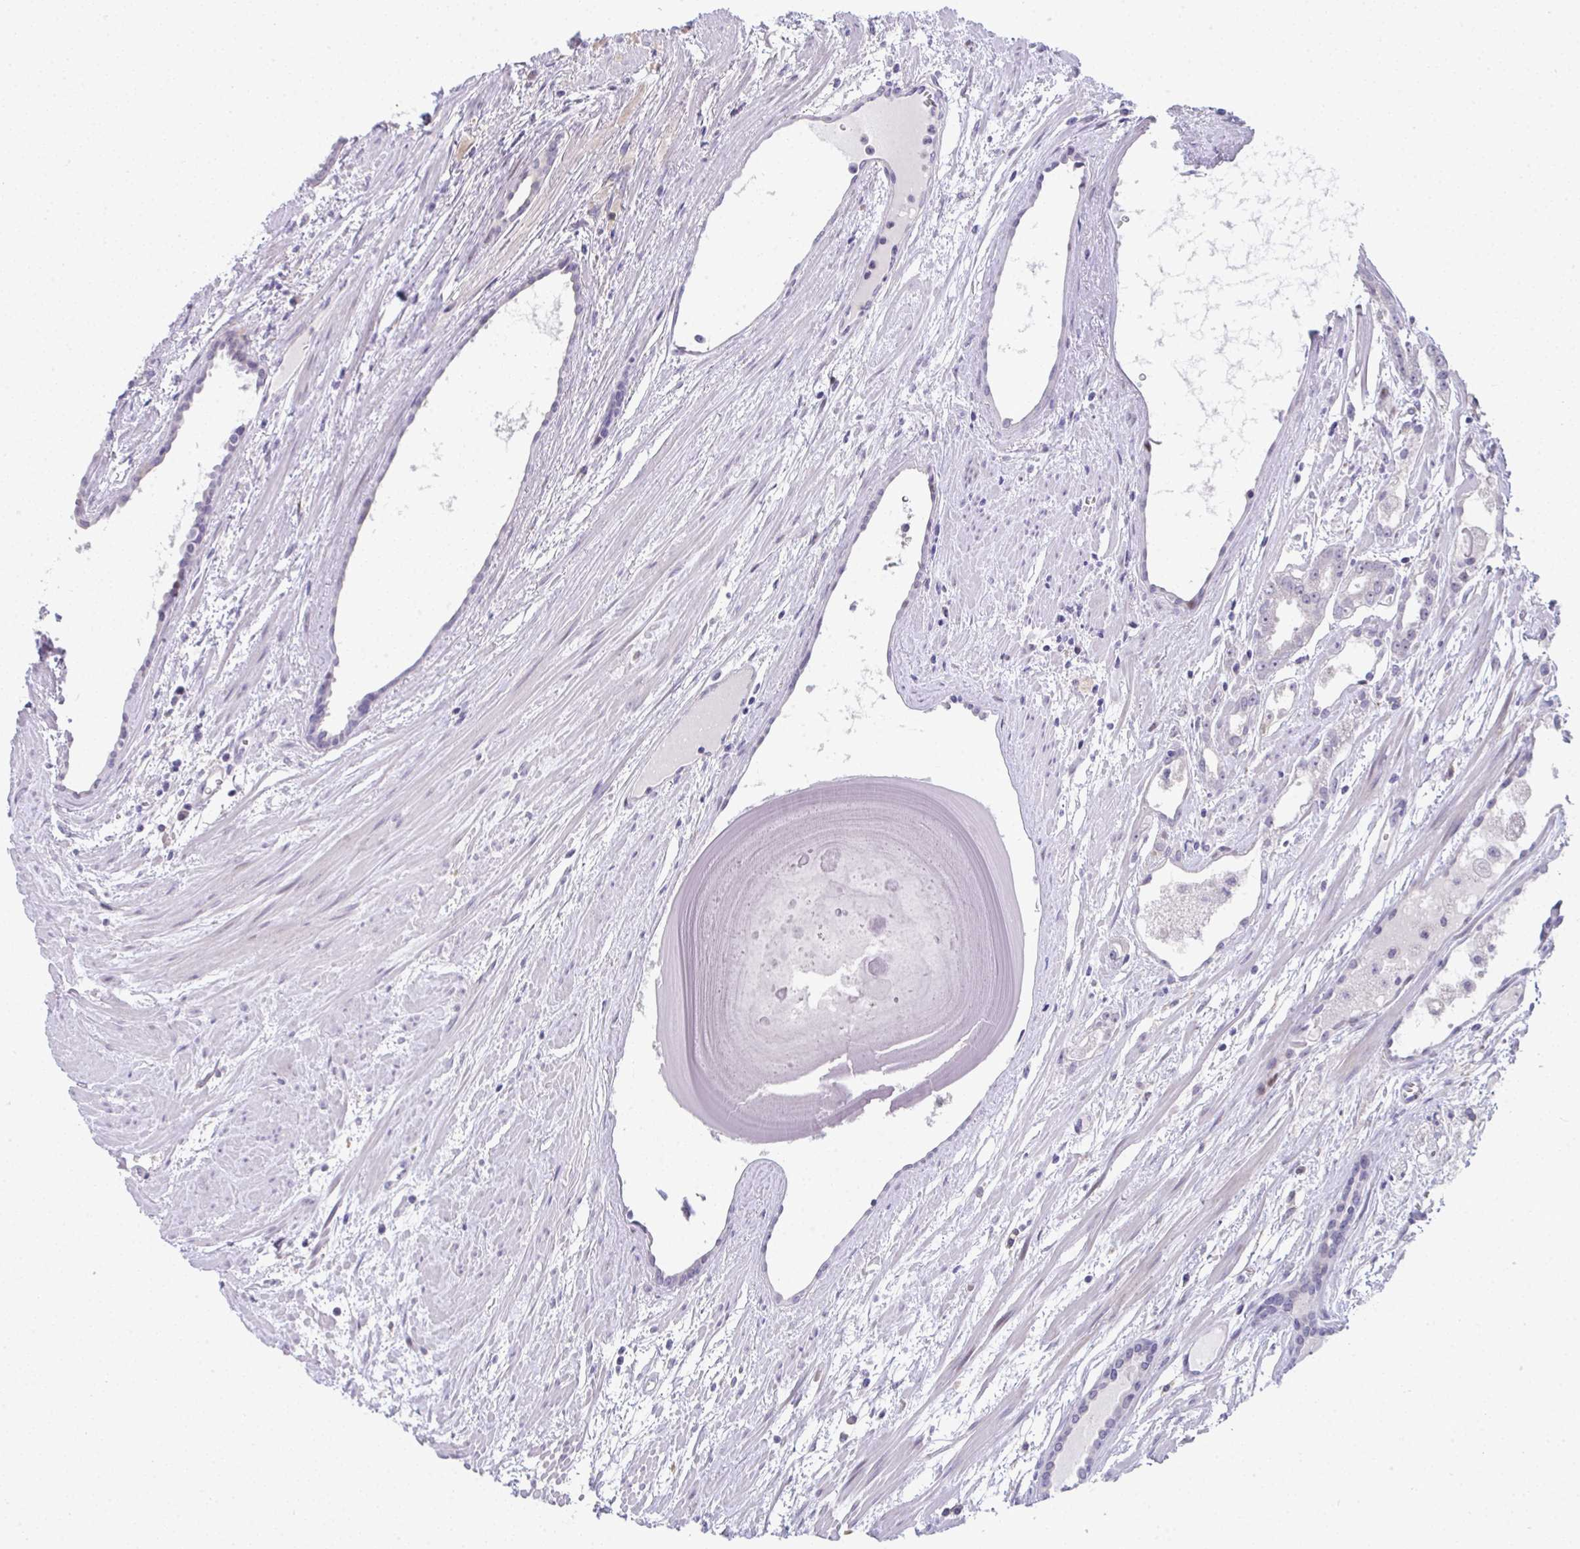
{"staining": {"intensity": "negative", "quantity": "none", "location": "none"}, "tissue": "prostate cancer", "cell_type": "Tumor cells", "image_type": "cancer", "snomed": [{"axis": "morphology", "description": "Adenocarcinoma, High grade"}, {"axis": "topography", "description": "Prostate"}], "caption": "This is a image of IHC staining of high-grade adenocarcinoma (prostate), which shows no positivity in tumor cells. (DAB (3,3'-diaminobenzidine) immunohistochemistry (IHC) with hematoxylin counter stain).", "gene": "GALNT16", "patient": {"sex": "male", "age": 68}}